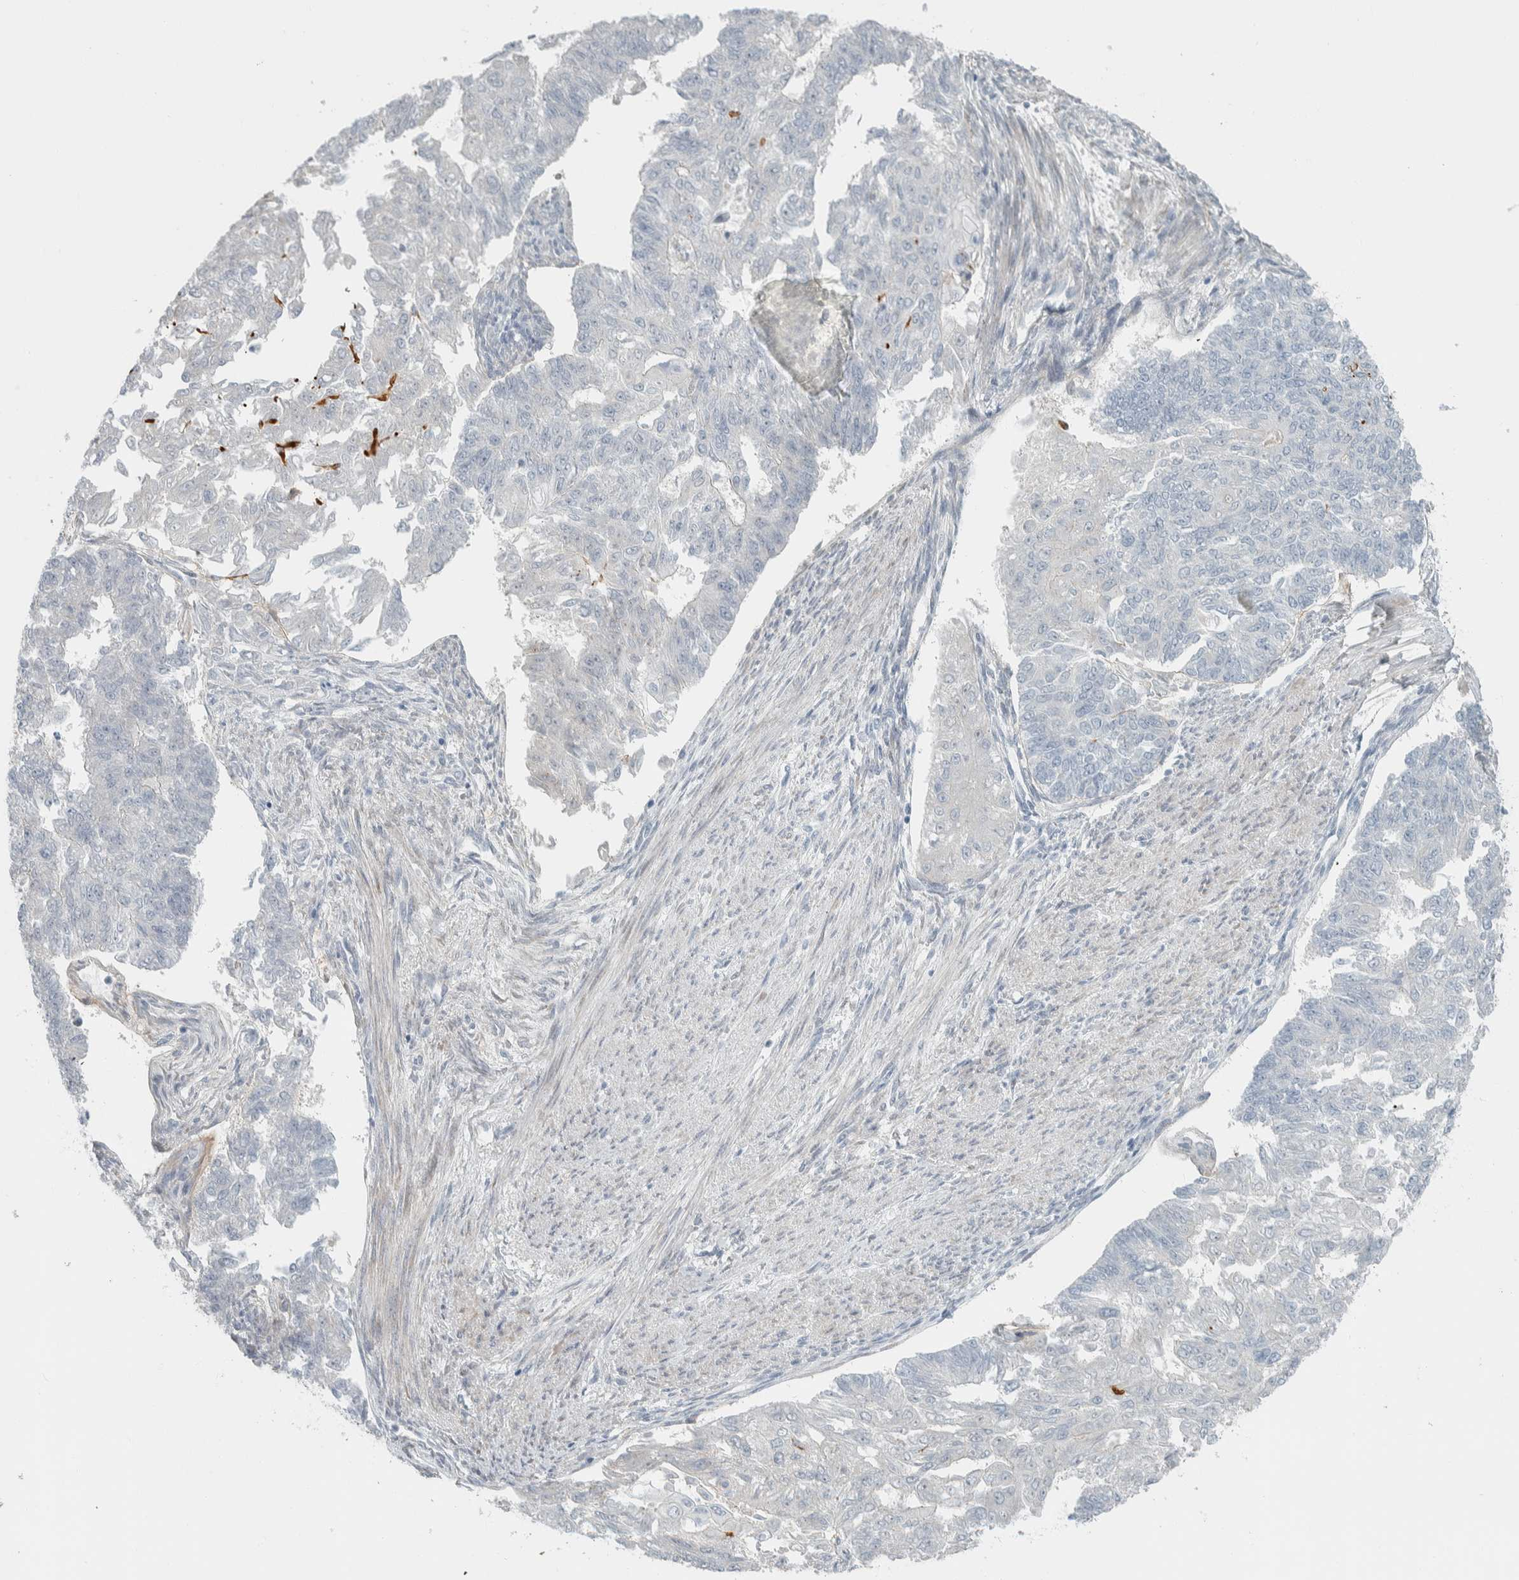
{"staining": {"intensity": "negative", "quantity": "none", "location": "none"}, "tissue": "endometrial cancer", "cell_type": "Tumor cells", "image_type": "cancer", "snomed": [{"axis": "morphology", "description": "Adenocarcinoma, NOS"}, {"axis": "topography", "description": "Endometrium"}], "caption": "Immunohistochemistry micrograph of neoplastic tissue: human endometrial adenocarcinoma stained with DAB exhibits no significant protein staining in tumor cells.", "gene": "HGS", "patient": {"sex": "female", "age": 32}}